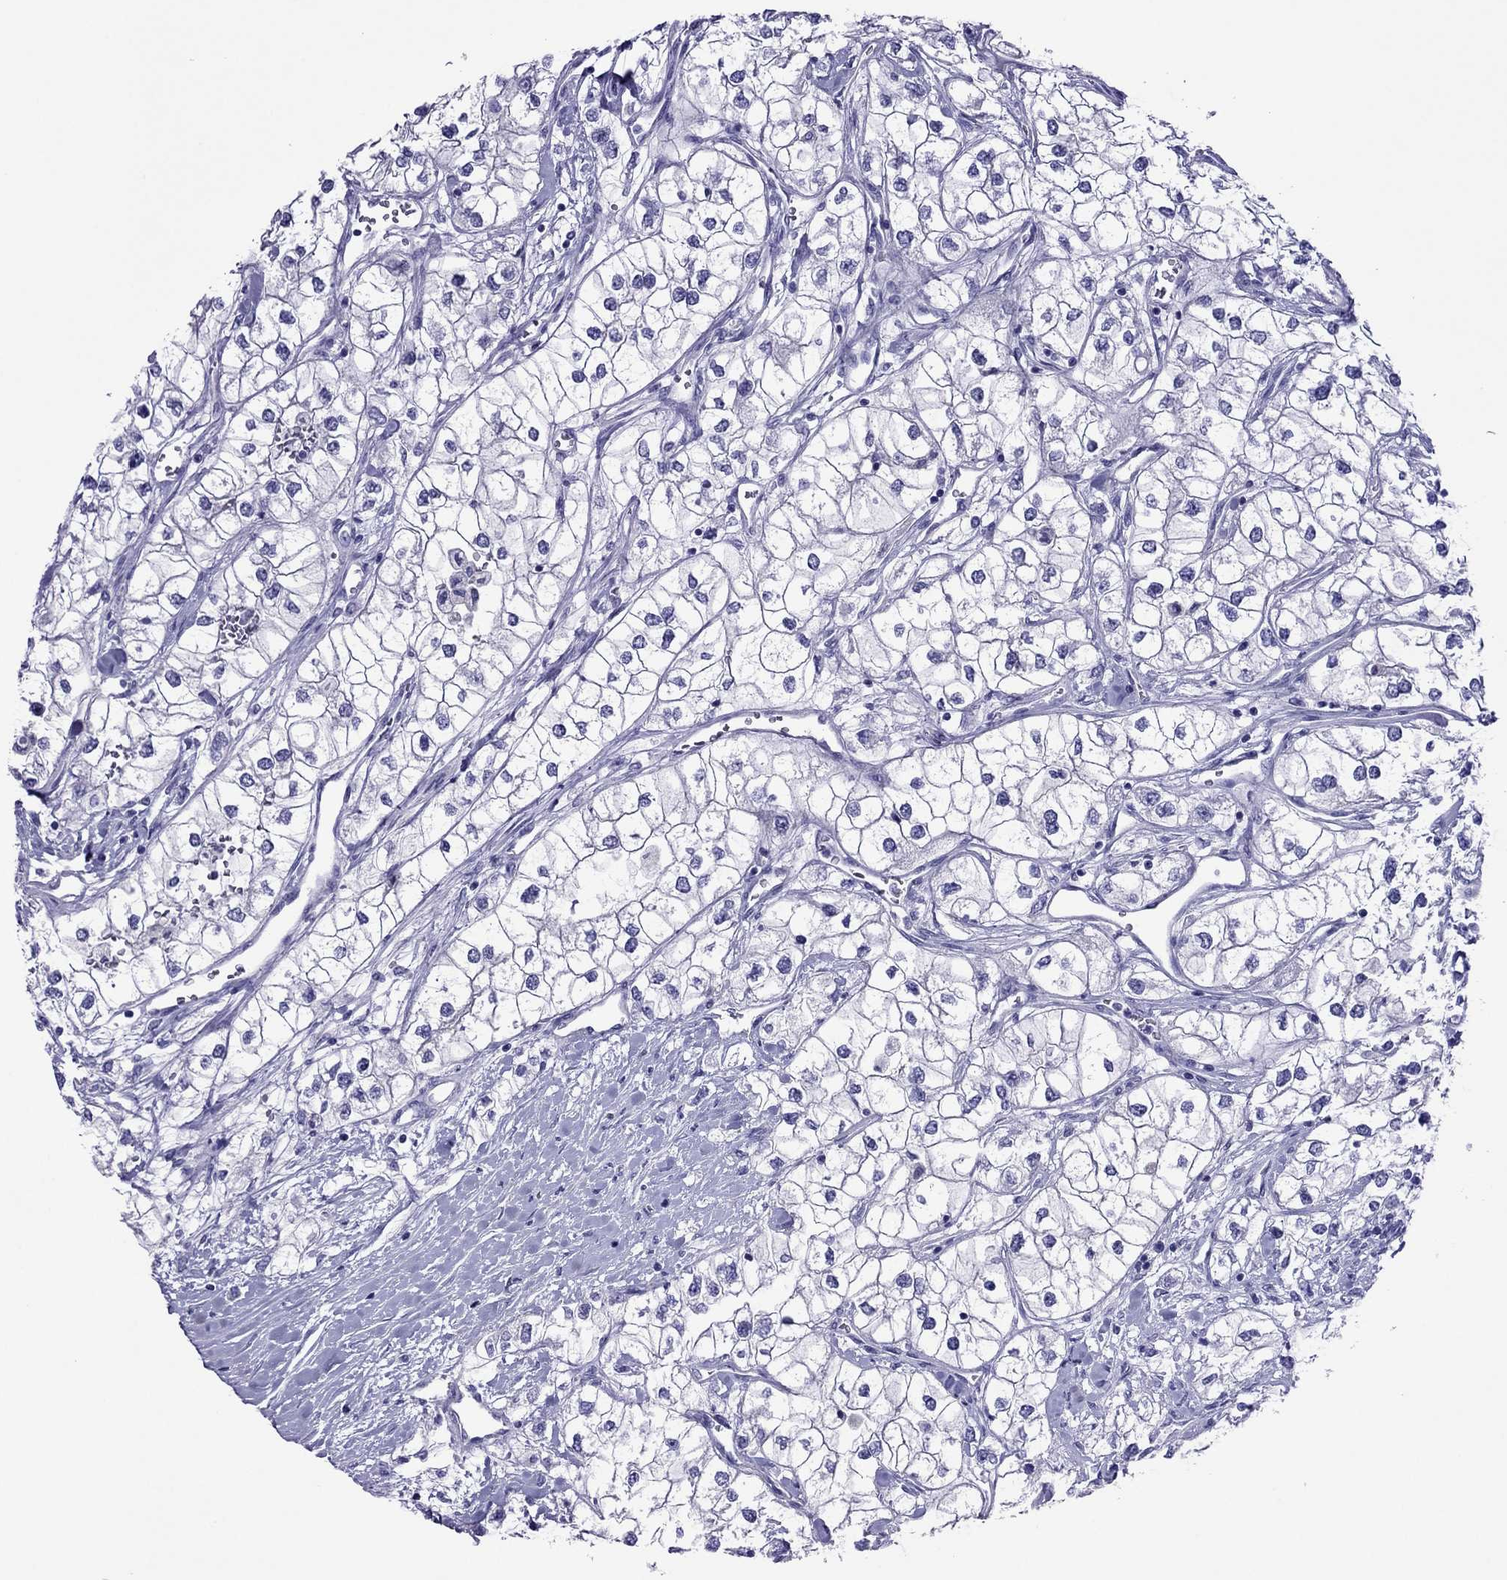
{"staining": {"intensity": "negative", "quantity": "none", "location": "none"}, "tissue": "renal cancer", "cell_type": "Tumor cells", "image_type": "cancer", "snomed": [{"axis": "morphology", "description": "Adenocarcinoma, NOS"}, {"axis": "topography", "description": "Kidney"}], "caption": "There is no significant positivity in tumor cells of renal cancer (adenocarcinoma). Brightfield microscopy of IHC stained with DAB (3,3'-diaminobenzidine) (brown) and hematoxylin (blue), captured at high magnification.", "gene": "PCDHA6", "patient": {"sex": "male", "age": 59}}